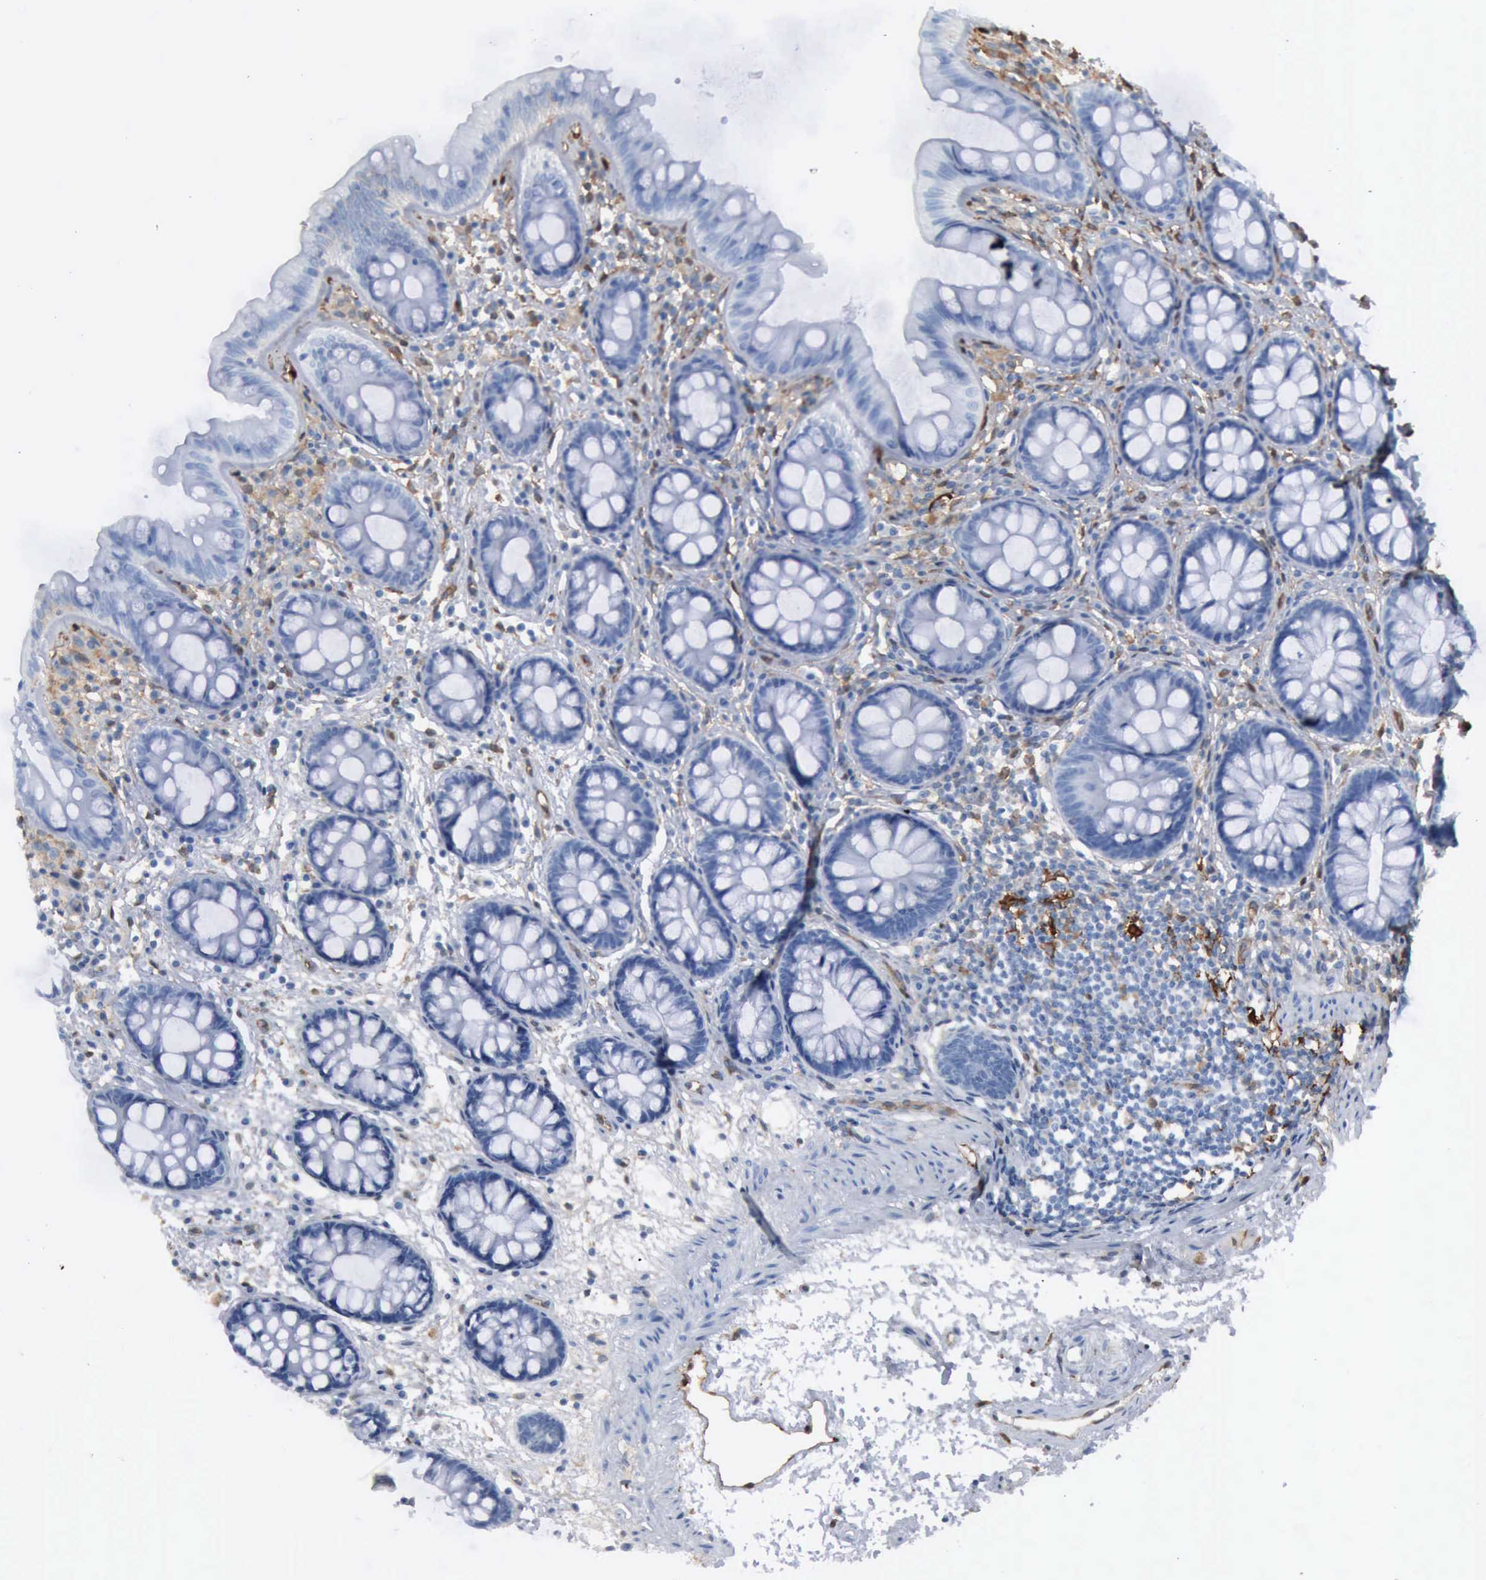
{"staining": {"intensity": "moderate", "quantity": "25%-75%", "location": "cytoplasmic/membranous"}, "tissue": "colon", "cell_type": "Endothelial cells", "image_type": "normal", "snomed": [{"axis": "morphology", "description": "Normal tissue, NOS"}, {"axis": "topography", "description": "Colon"}], "caption": "Unremarkable colon exhibits moderate cytoplasmic/membranous positivity in about 25%-75% of endothelial cells The staining was performed using DAB to visualize the protein expression in brown, while the nuclei were stained in blue with hematoxylin (Magnification: 20x)..", "gene": "FSCN1", "patient": {"sex": "female", "age": 52}}